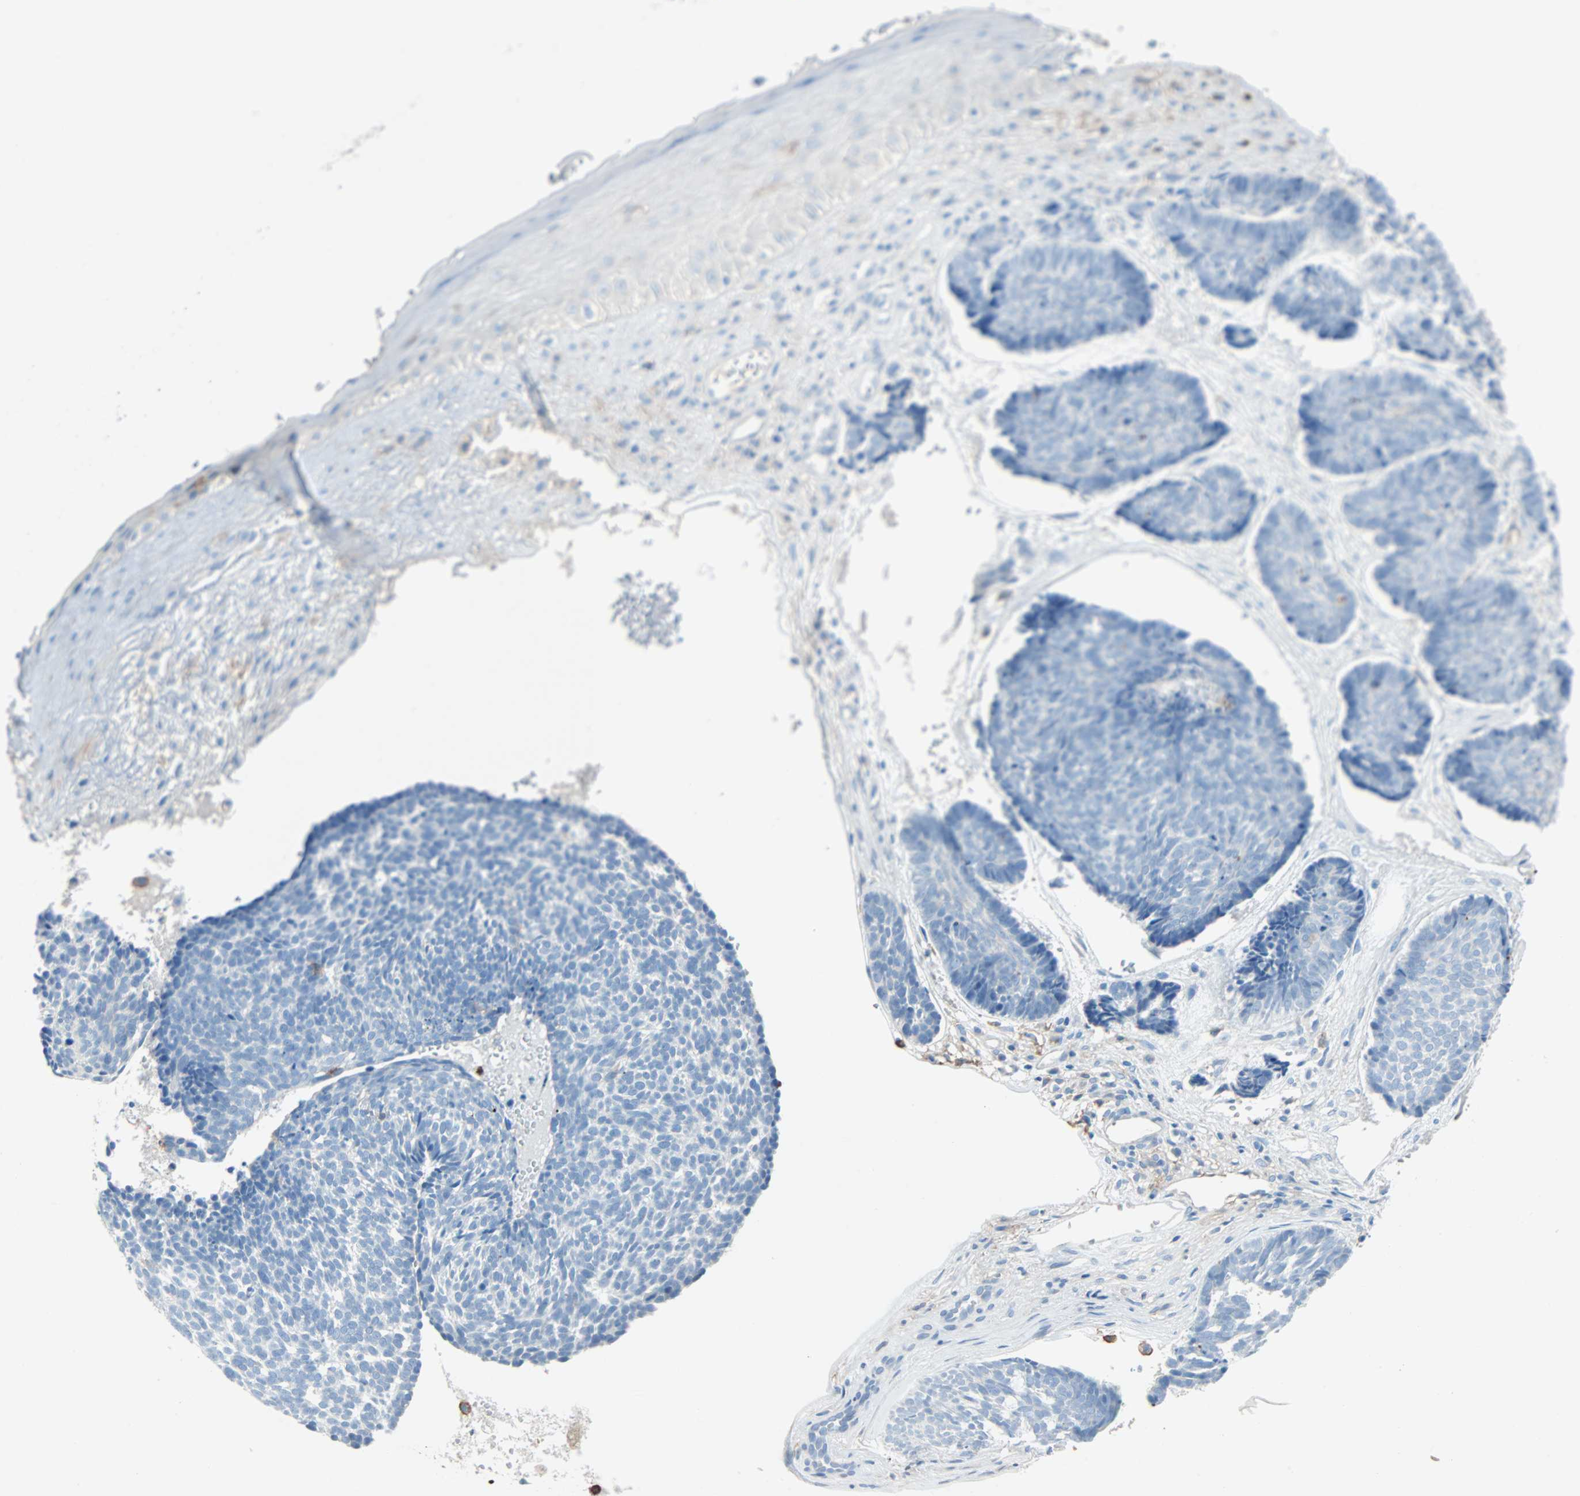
{"staining": {"intensity": "negative", "quantity": "none", "location": "none"}, "tissue": "skin cancer", "cell_type": "Tumor cells", "image_type": "cancer", "snomed": [{"axis": "morphology", "description": "Basal cell carcinoma"}, {"axis": "topography", "description": "Skin"}], "caption": "Micrograph shows no significant protein staining in tumor cells of skin cancer (basal cell carcinoma).", "gene": "CLEC4A", "patient": {"sex": "male", "age": 84}}